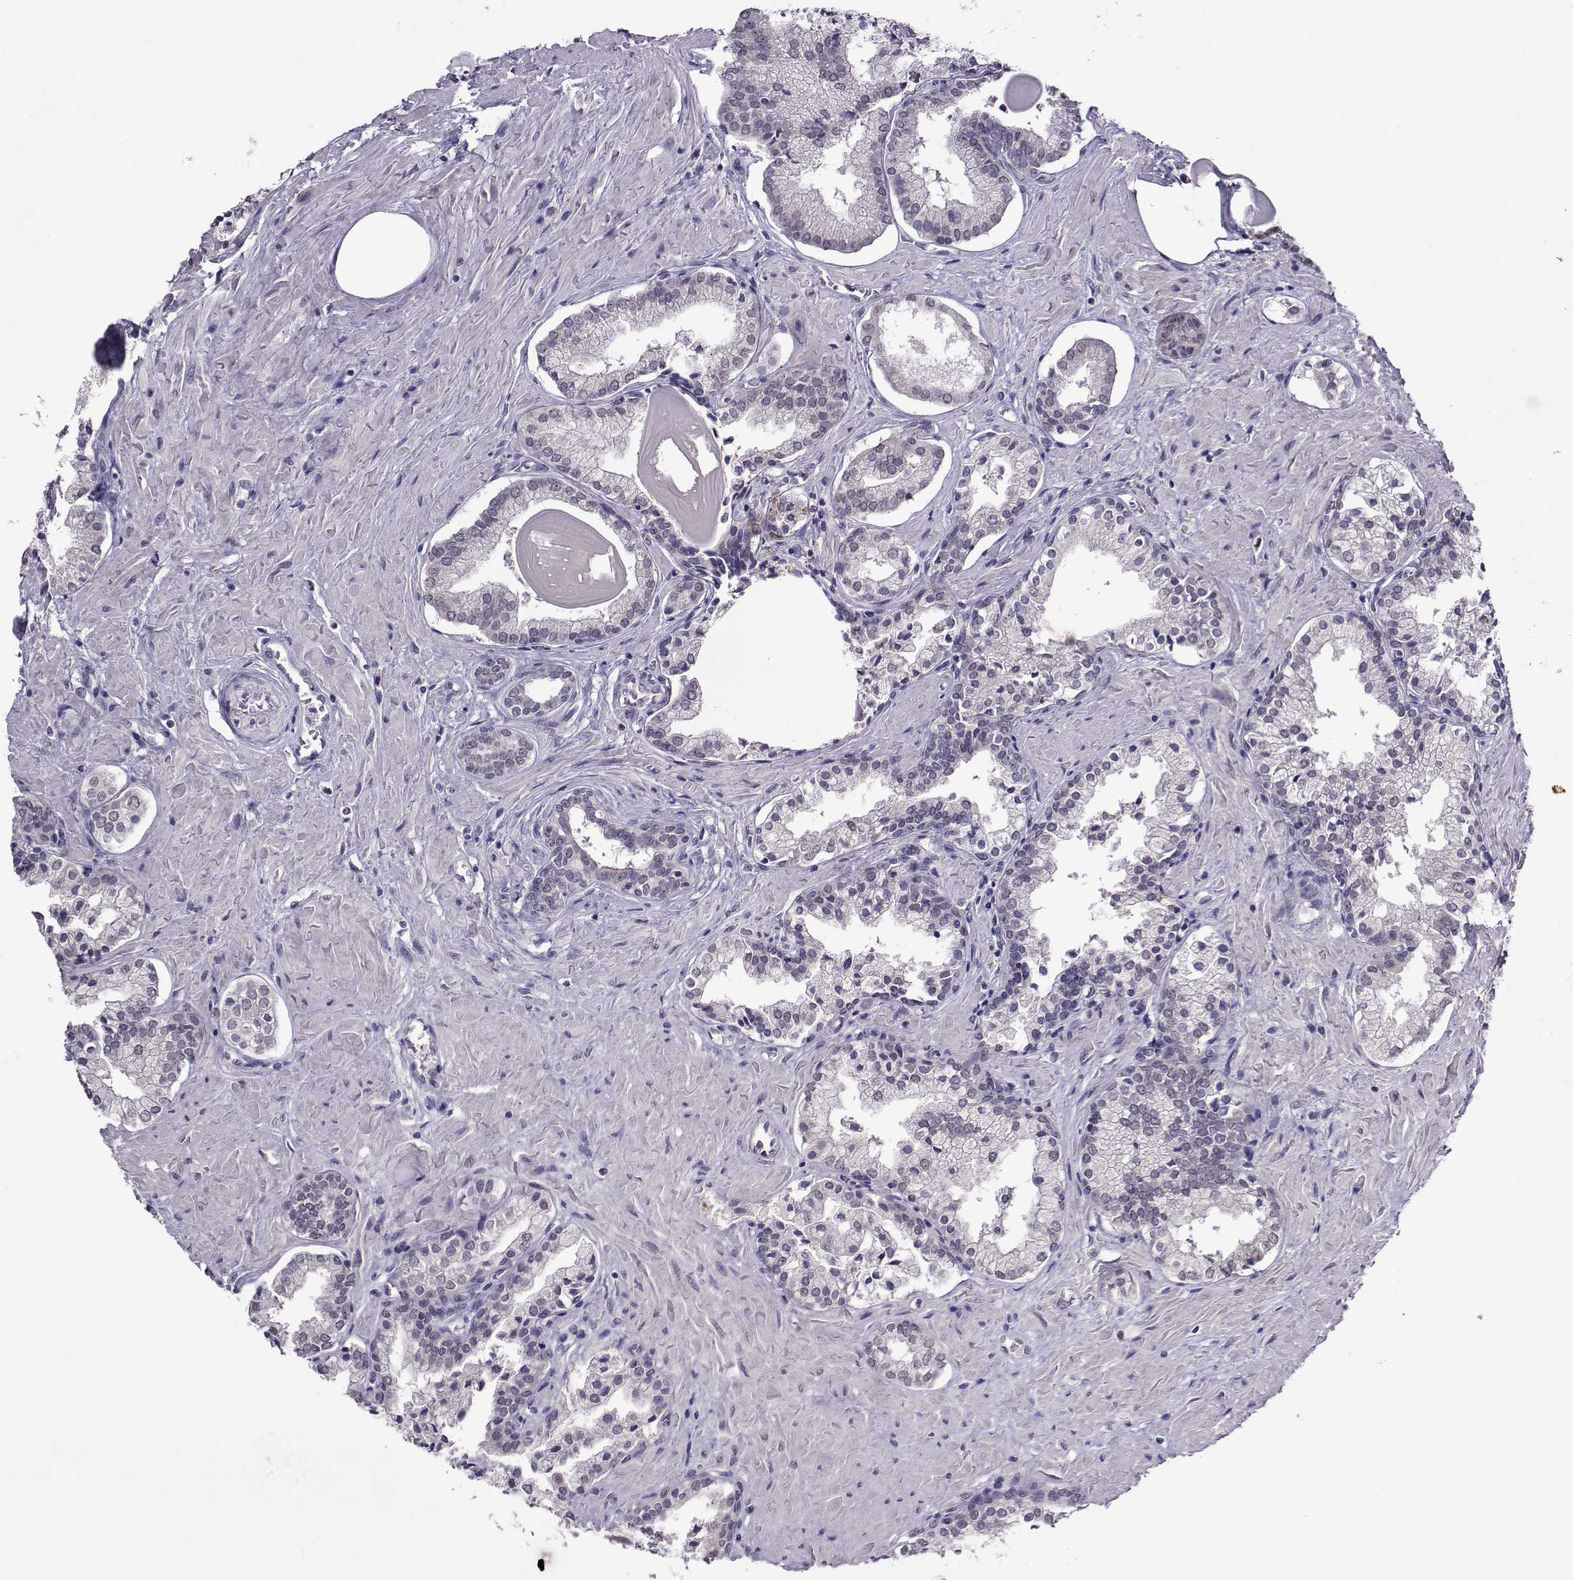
{"staining": {"intensity": "negative", "quantity": "none", "location": "none"}, "tissue": "prostate cancer", "cell_type": "Tumor cells", "image_type": "cancer", "snomed": [{"axis": "morphology", "description": "Adenocarcinoma, NOS"}, {"axis": "topography", "description": "Prostate and seminal vesicle, NOS"}, {"axis": "topography", "description": "Prostate"}], "caption": "Tumor cells show no significant protein positivity in adenocarcinoma (prostate). (DAB (3,3'-diaminobenzidine) immunohistochemistry (IHC), high magnification).", "gene": "DDX20", "patient": {"sex": "male", "age": 44}}